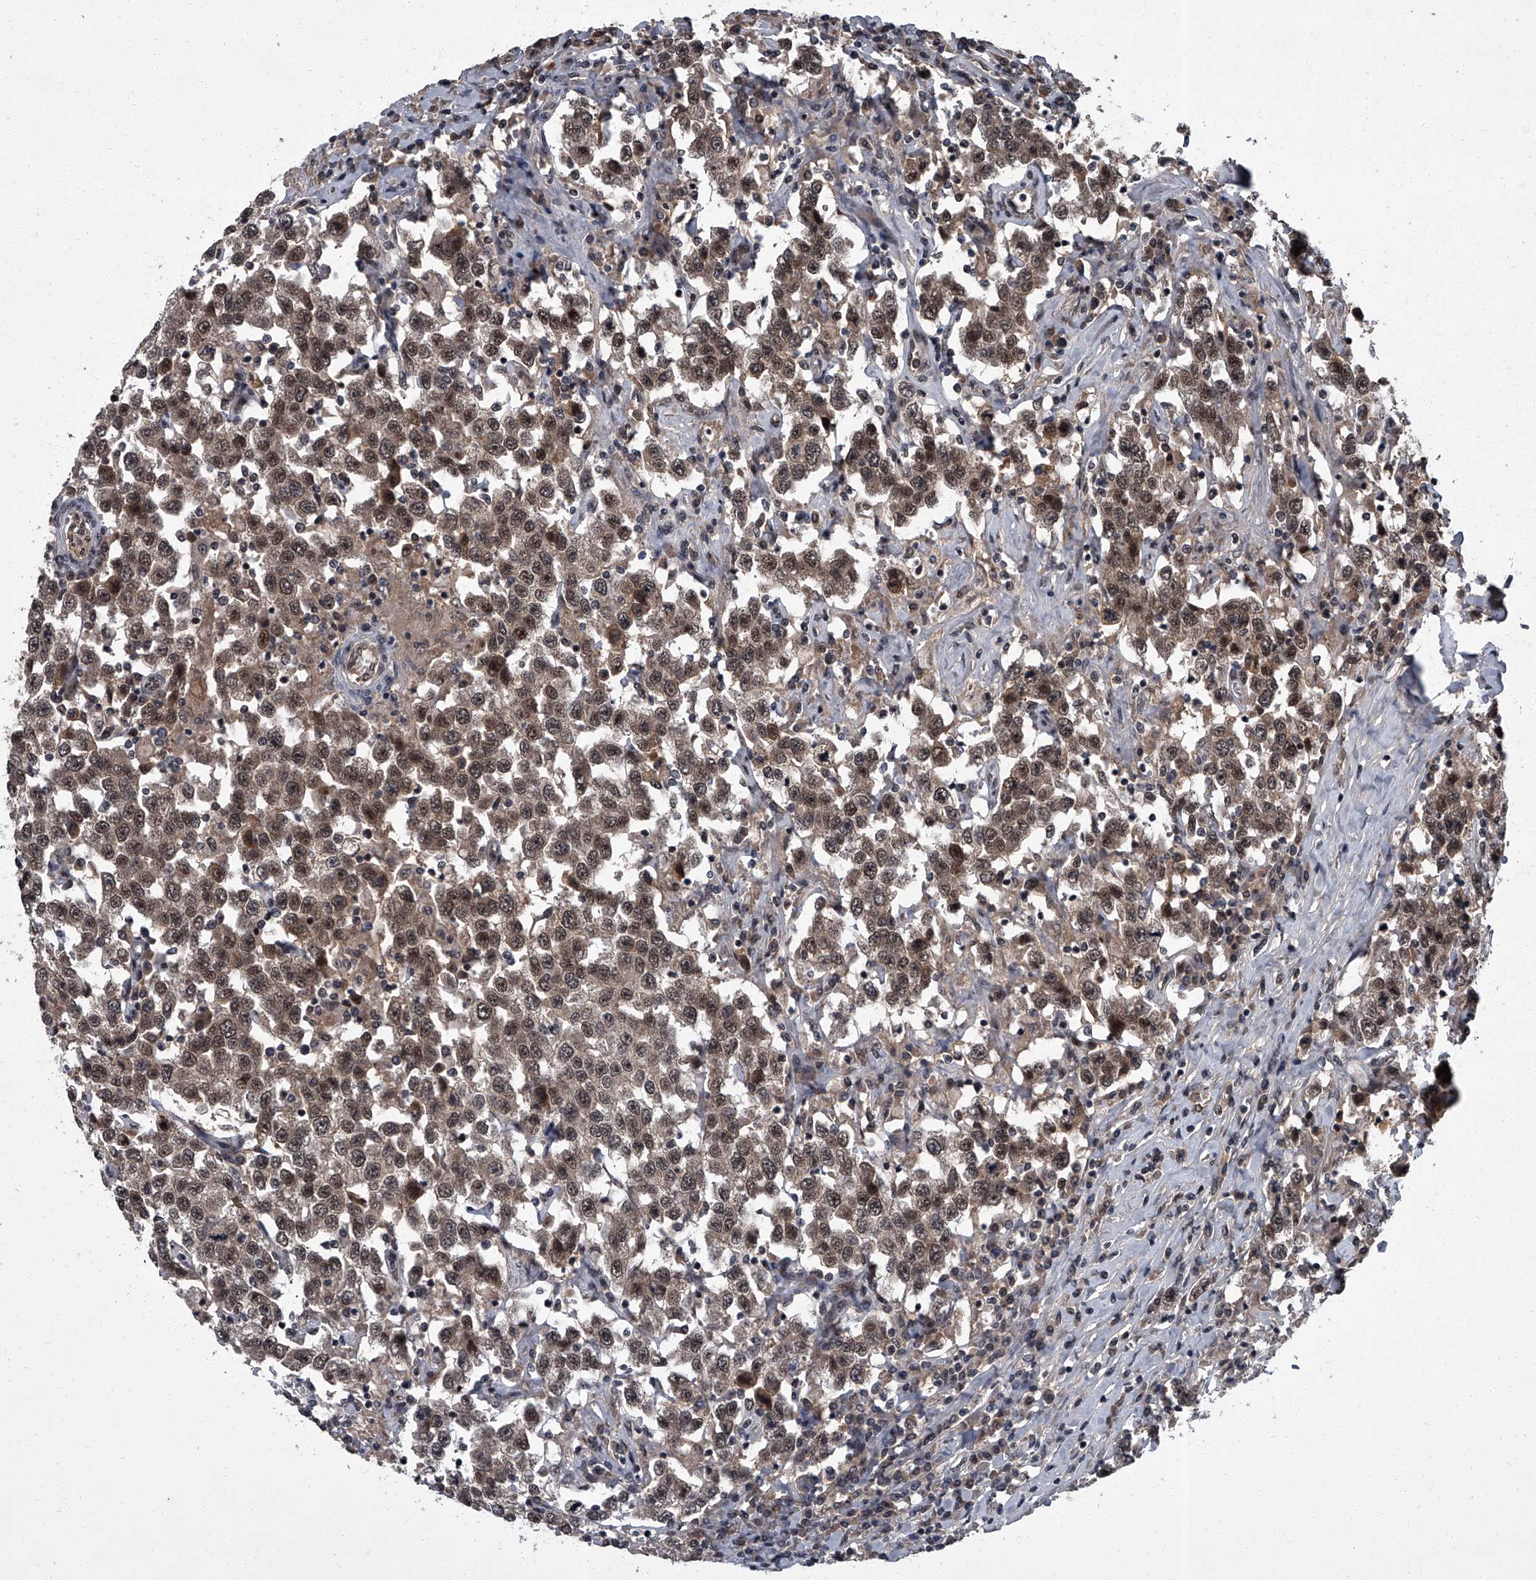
{"staining": {"intensity": "moderate", "quantity": ">75%", "location": "cytoplasmic/membranous,nuclear"}, "tissue": "testis cancer", "cell_type": "Tumor cells", "image_type": "cancer", "snomed": [{"axis": "morphology", "description": "Seminoma, NOS"}, {"axis": "topography", "description": "Testis"}], "caption": "The histopathology image demonstrates staining of testis cancer, revealing moderate cytoplasmic/membranous and nuclear protein expression (brown color) within tumor cells. (brown staining indicates protein expression, while blue staining denotes nuclei).", "gene": "ZNF518B", "patient": {"sex": "male", "age": 41}}